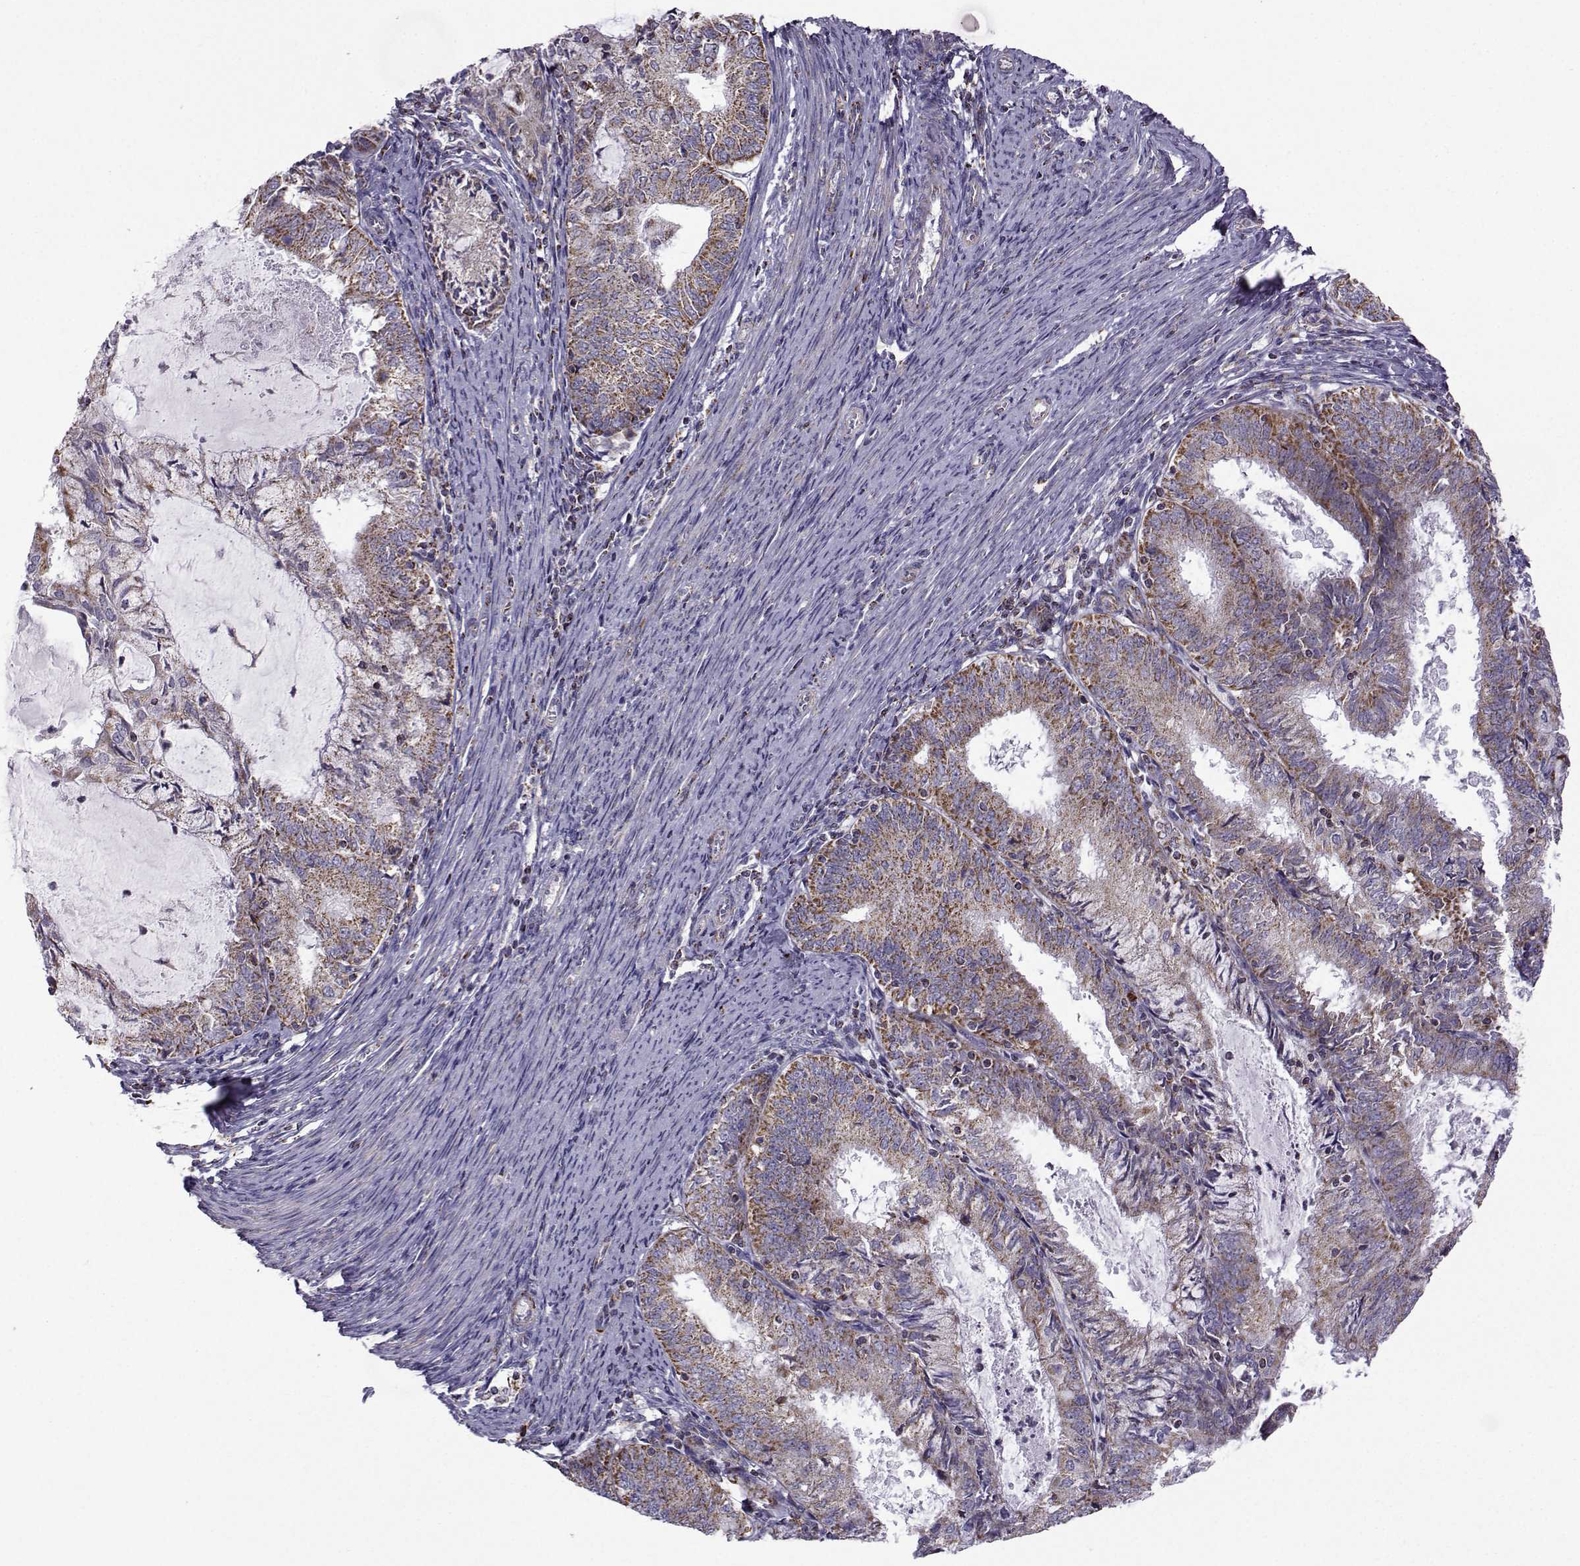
{"staining": {"intensity": "strong", "quantity": "25%-75%", "location": "cytoplasmic/membranous"}, "tissue": "endometrial cancer", "cell_type": "Tumor cells", "image_type": "cancer", "snomed": [{"axis": "morphology", "description": "Adenocarcinoma, NOS"}, {"axis": "topography", "description": "Endometrium"}], "caption": "Strong cytoplasmic/membranous protein staining is present in approximately 25%-75% of tumor cells in endometrial cancer (adenocarcinoma). (IHC, brightfield microscopy, high magnification).", "gene": "NECAB3", "patient": {"sex": "female", "age": 57}}